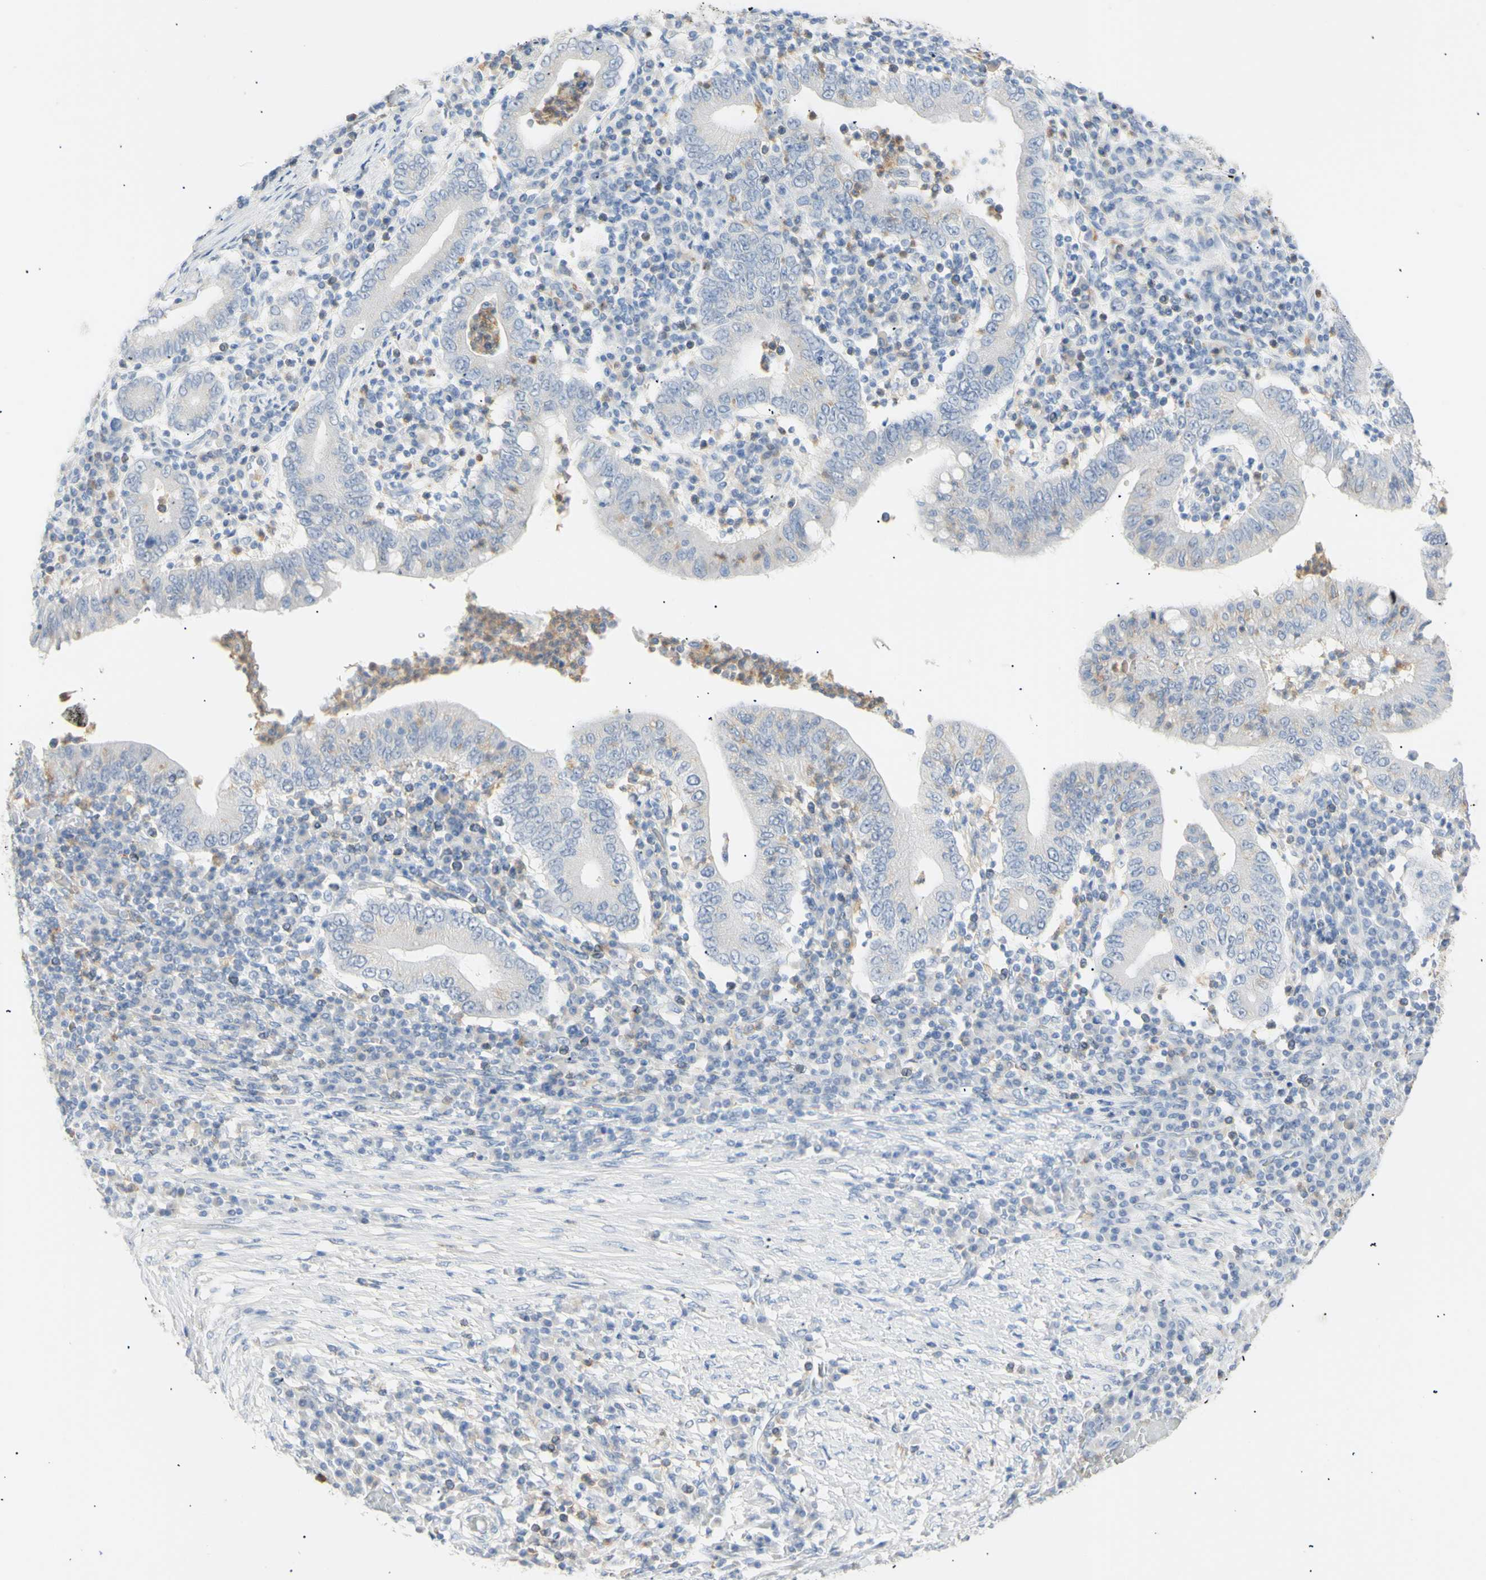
{"staining": {"intensity": "weak", "quantity": "<25%", "location": "cytoplasmic/membranous"}, "tissue": "stomach cancer", "cell_type": "Tumor cells", "image_type": "cancer", "snomed": [{"axis": "morphology", "description": "Normal tissue, NOS"}, {"axis": "morphology", "description": "Adenocarcinoma, NOS"}, {"axis": "topography", "description": "Esophagus"}, {"axis": "topography", "description": "Stomach, upper"}, {"axis": "topography", "description": "Peripheral nerve tissue"}], "caption": "High power microscopy photomicrograph of an immunohistochemistry (IHC) photomicrograph of adenocarcinoma (stomach), revealing no significant expression in tumor cells. (DAB (3,3'-diaminobenzidine) immunohistochemistry (IHC) visualized using brightfield microscopy, high magnification).", "gene": "B4GALNT3", "patient": {"sex": "male", "age": 62}}